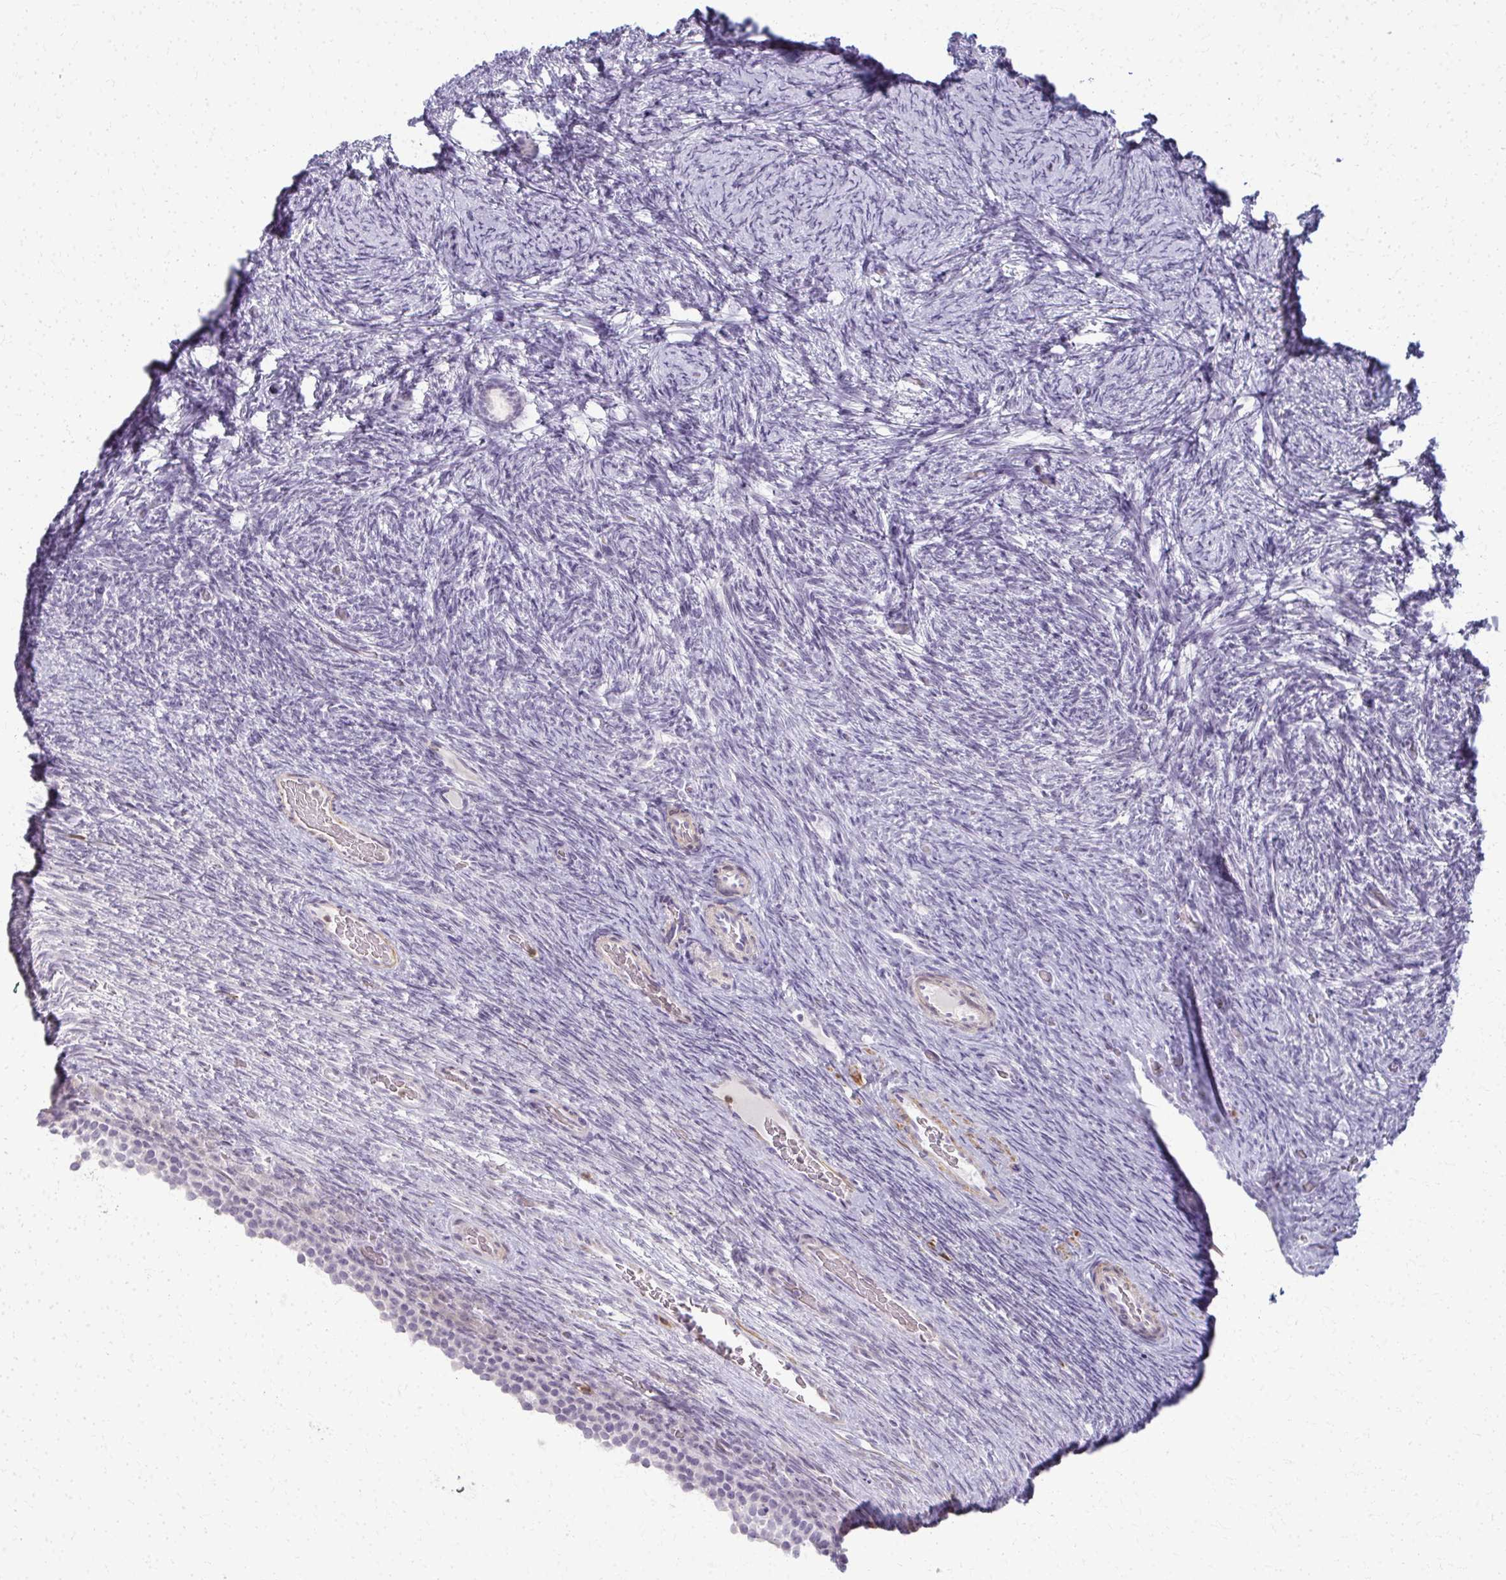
{"staining": {"intensity": "negative", "quantity": "none", "location": "none"}, "tissue": "ovary", "cell_type": "Ovarian stroma cells", "image_type": "normal", "snomed": [{"axis": "morphology", "description": "Normal tissue, NOS"}, {"axis": "topography", "description": "Ovary"}], "caption": "Immunohistochemistry (IHC) of normal human ovary exhibits no expression in ovarian stroma cells.", "gene": "CA3", "patient": {"sex": "female", "age": 34}}